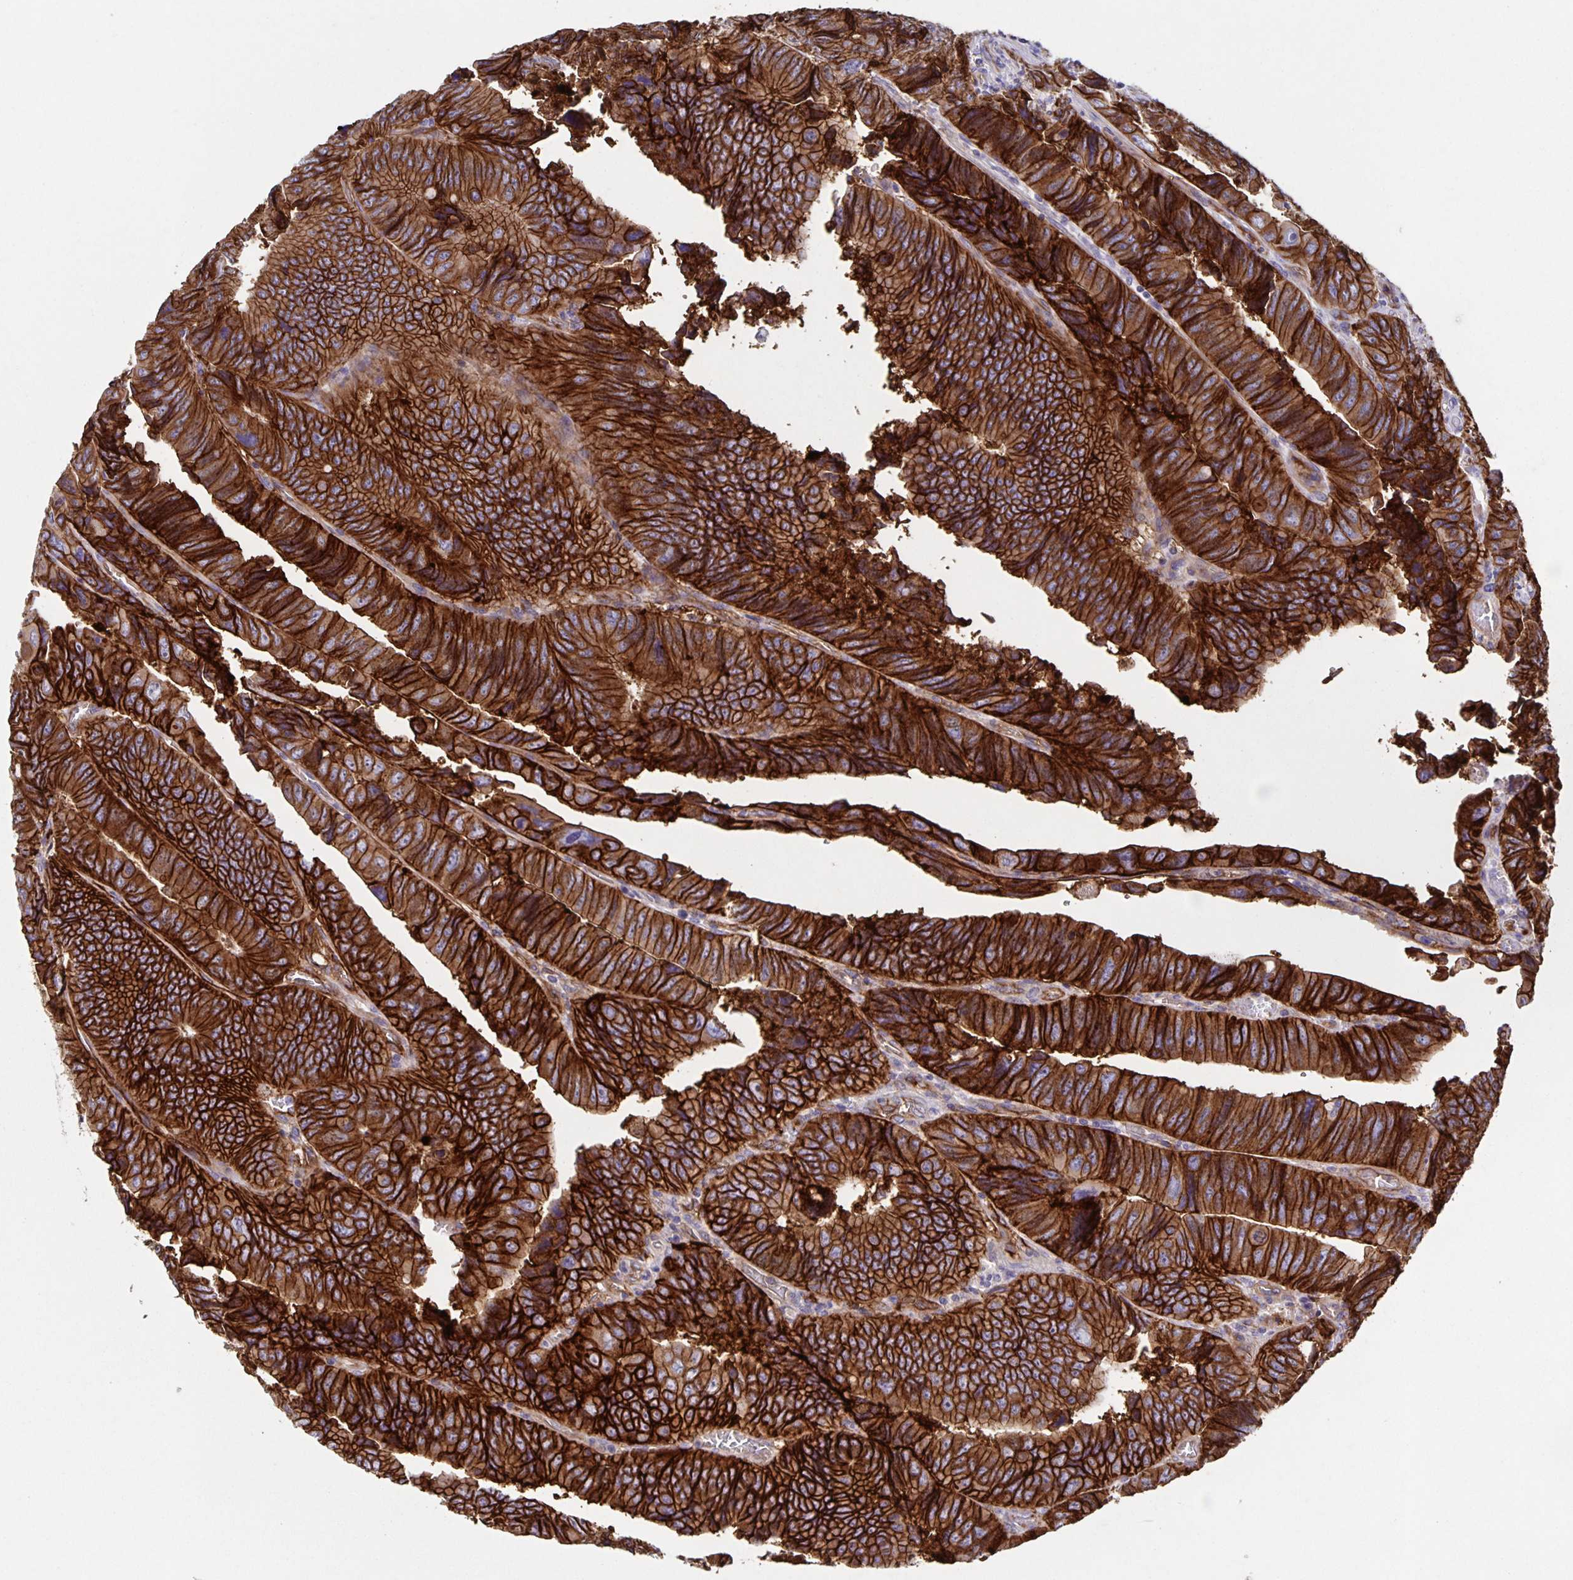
{"staining": {"intensity": "strong", "quantity": ">75%", "location": "cytoplasmic/membranous"}, "tissue": "colorectal cancer", "cell_type": "Tumor cells", "image_type": "cancer", "snomed": [{"axis": "morphology", "description": "Adenocarcinoma, NOS"}, {"axis": "topography", "description": "Colon"}], "caption": "The histopathology image shows staining of colorectal adenocarcinoma, revealing strong cytoplasmic/membranous protein expression (brown color) within tumor cells.", "gene": "ITGA2", "patient": {"sex": "female", "age": 84}}